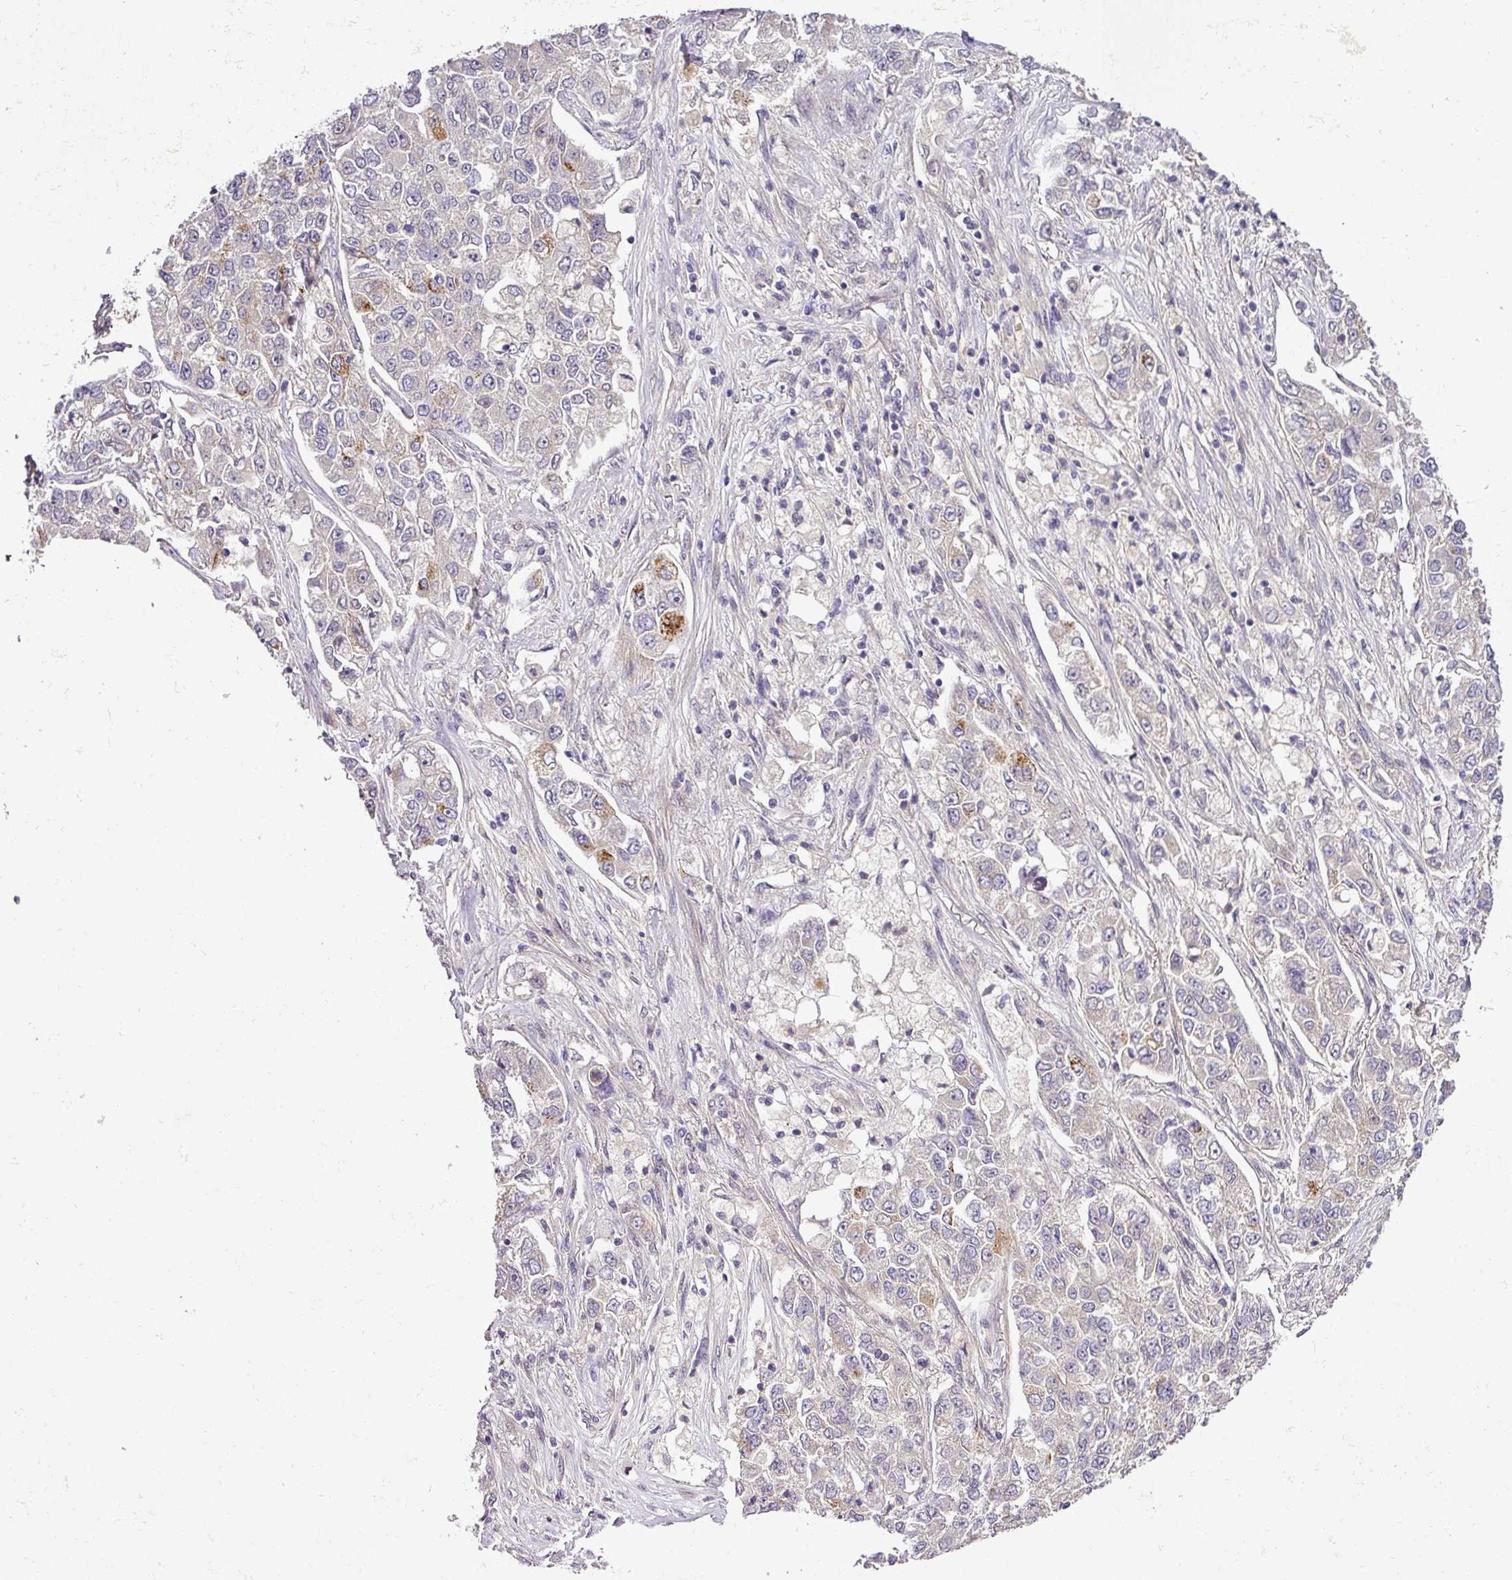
{"staining": {"intensity": "moderate", "quantity": "<25%", "location": "cytoplasmic/membranous"}, "tissue": "lung cancer", "cell_type": "Tumor cells", "image_type": "cancer", "snomed": [{"axis": "morphology", "description": "Adenocarcinoma, NOS"}, {"axis": "topography", "description": "Lung"}], "caption": "Adenocarcinoma (lung) was stained to show a protein in brown. There is low levels of moderate cytoplasmic/membranous staining in about <25% of tumor cells. The staining was performed using DAB to visualize the protein expression in brown, while the nuclei were stained in blue with hematoxylin (Magnification: 20x).", "gene": "ADH5", "patient": {"sex": "male", "age": 49}}